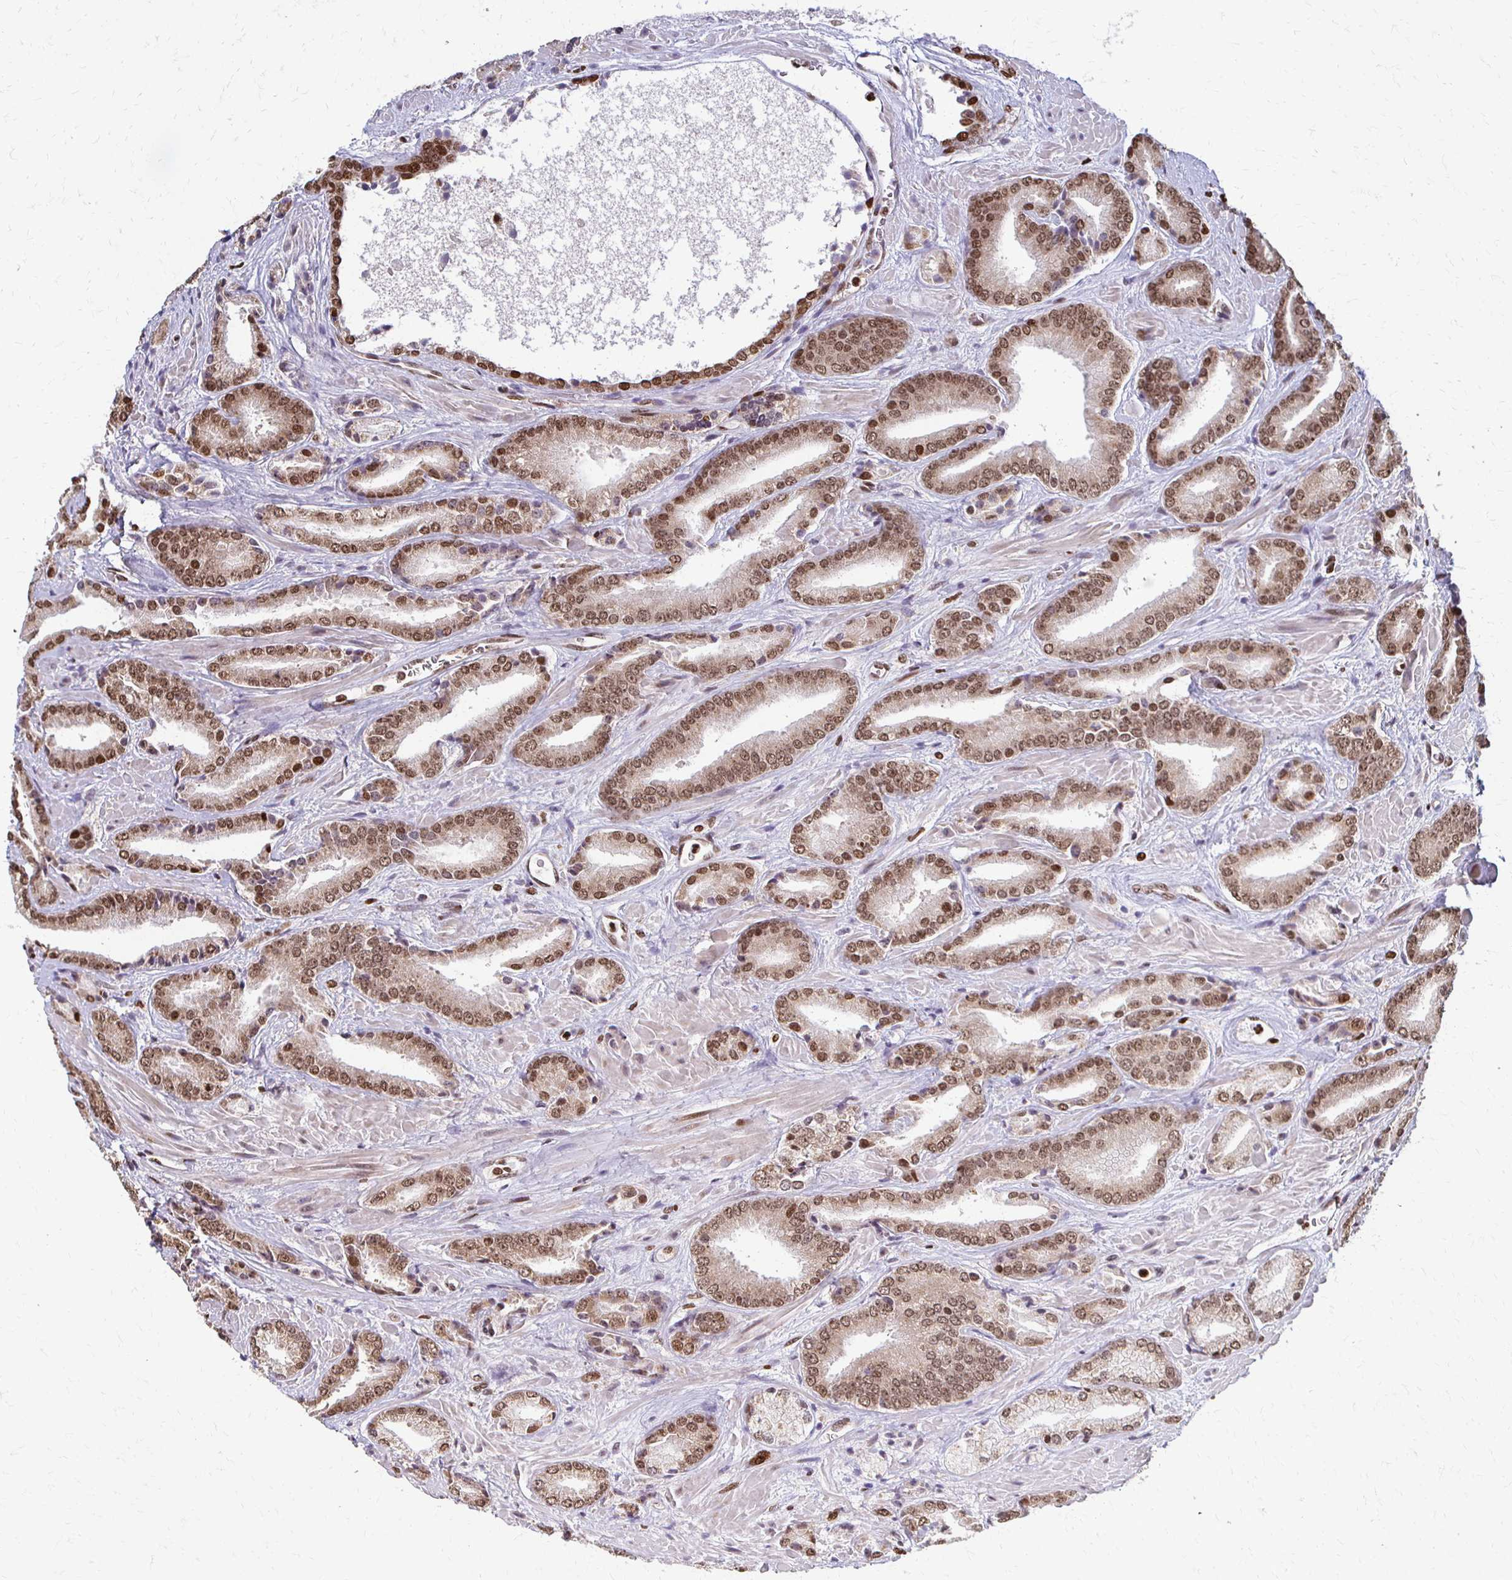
{"staining": {"intensity": "moderate", "quantity": ">75%", "location": "nuclear"}, "tissue": "prostate cancer", "cell_type": "Tumor cells", "image_type": "cancer", "snomed": [{"axis": "morphology", "description": "Adenocarcinoma, High grade"}, {"axis": "topography", "description": "Prostate"}], "caption": "Immunohistochemistry (IHC) (DAB (3,3'-diaminobenzidine)) staining of prostate high-grade adenocarcinoma displays moderate nuclear protein expression in about >75% of tumor cells.", "gene": "HOXA9", "patient": {"sex": "male", "age": 56}}